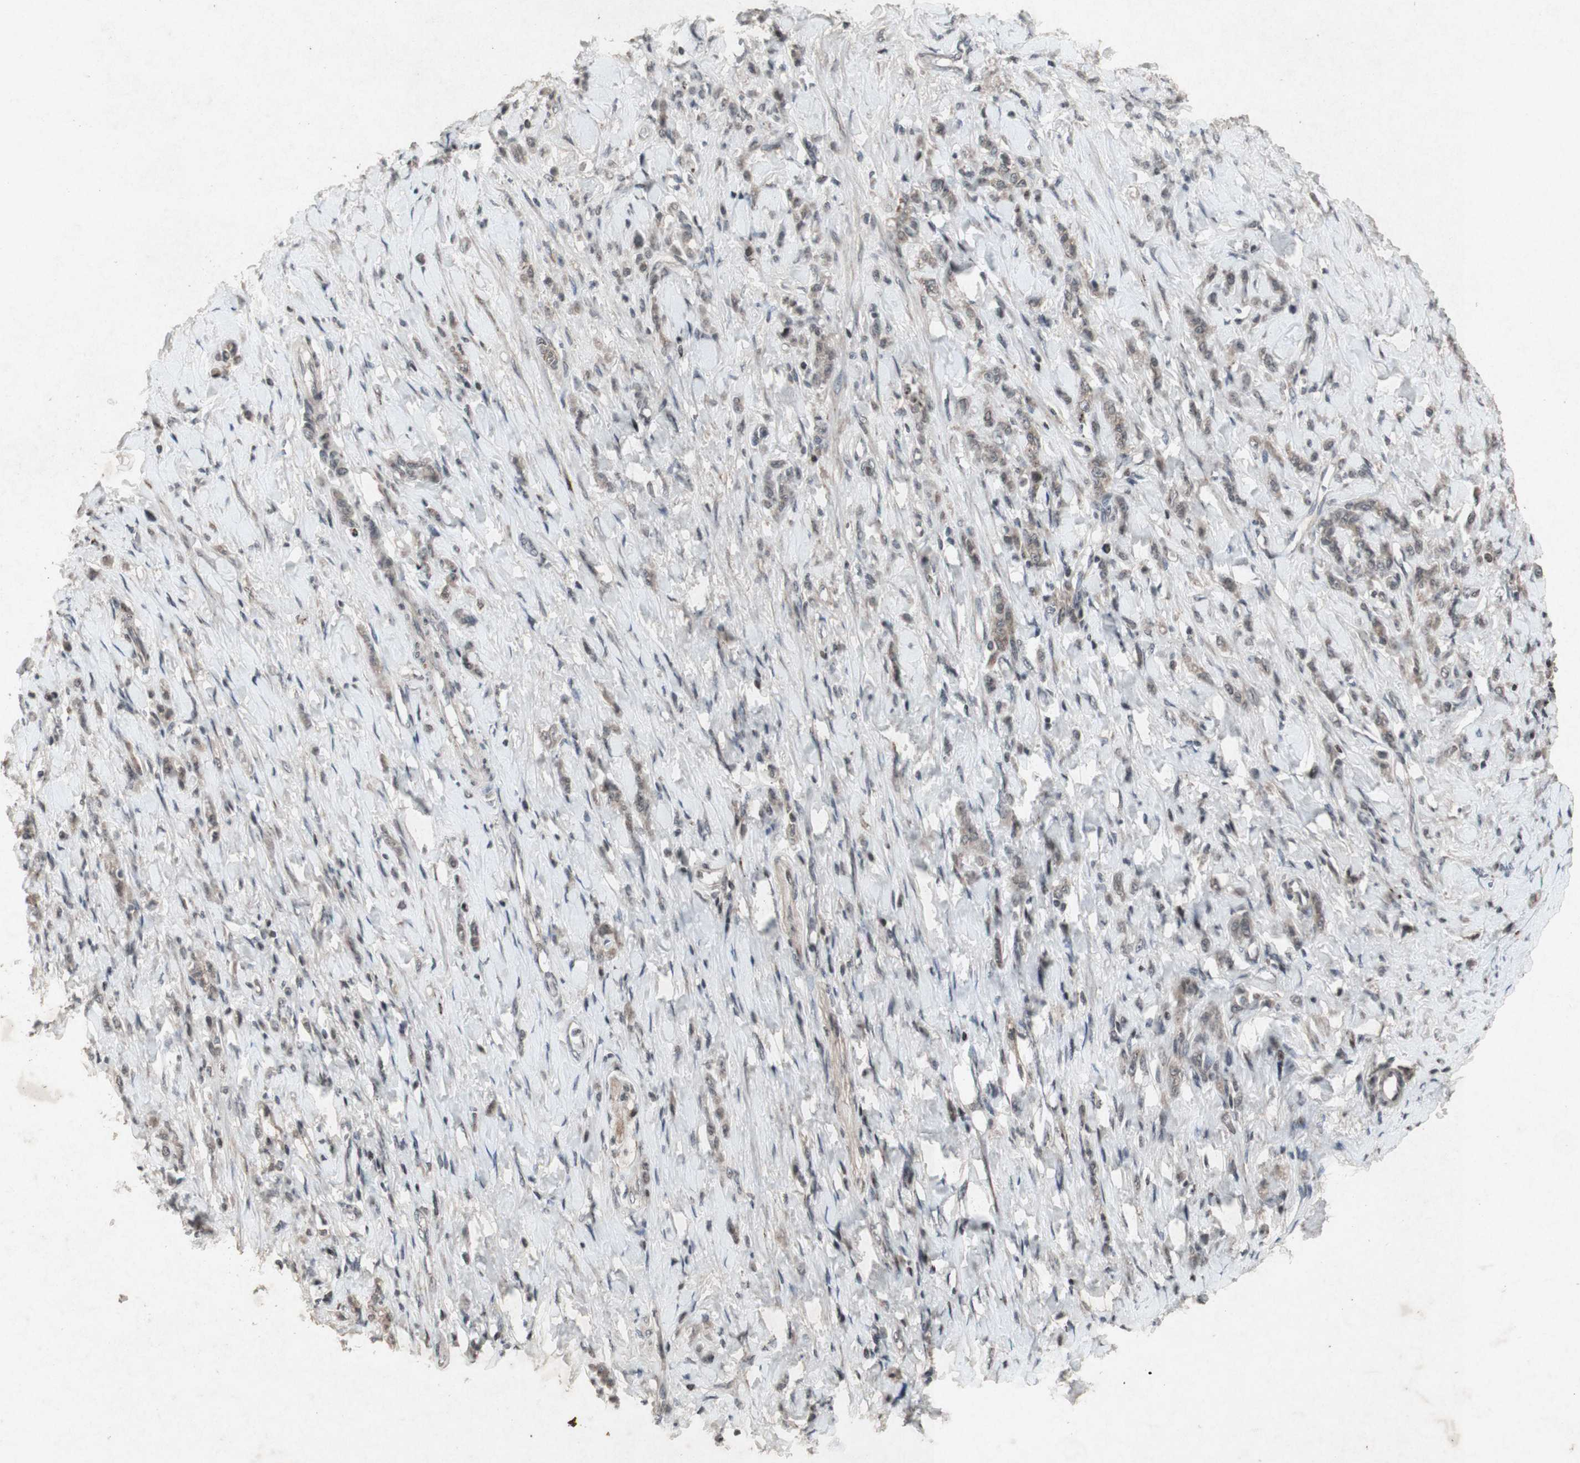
{"staining": {"intensity": "weak", "quantity": ">75%", "location": "cytoplasmic/membranous"}, "tissue": "stomach cancer", "cell_type": "Tumor cells", "image_type": "cancer", "snomed": [{"axis": "morphology", "description": "Adenocarcinoma, NOS"}, {"axis": "topography", "description": "Stomach"}], "caption": "A brown stain shows weak cytoplasmic/membranous positivity of a protein in human stomach cancer (adenocarcinoma) tumor cells.", "gene": "PLXNA1", "patient": {"sex": "male", "age": 82}}